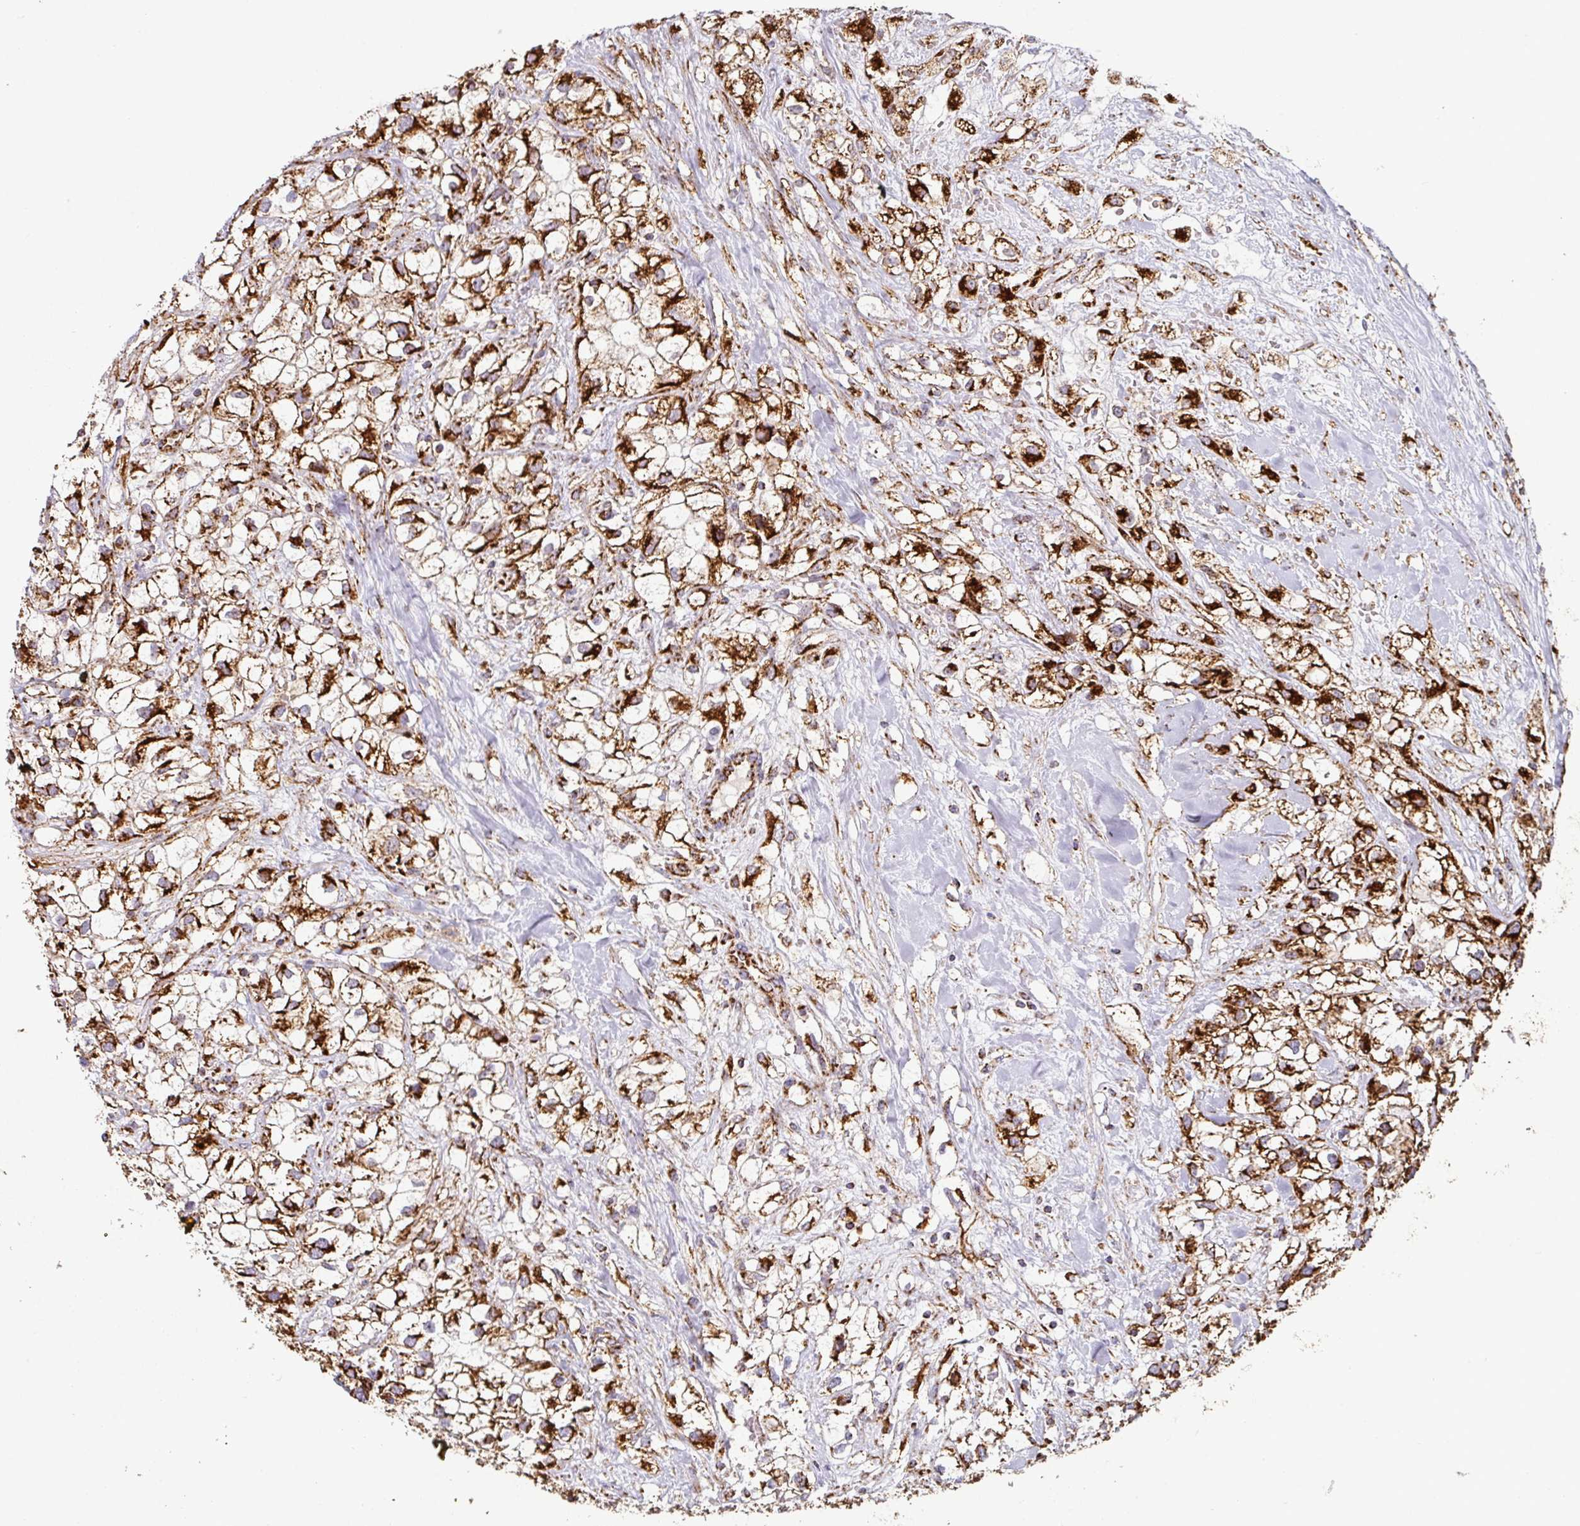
{"staining": {"intensity": "strong", "quantity": ">75%", "location": "cytoplasmic/membranous"}, "tissue": "renal cancer", "cell_type": "Tumor cells", "image_type": "cancer", "snomed": [{"axis": "morphology", "description": "Adenocarcinoma, NOS"}, {"axis": "topography", "description": "Kidney"}], "caption": "This is an image of immunohistochemistry staining of renal adenocarcinoma, which shows strong positivity in the cytoplasmic/membranous of tumor cells.", "gene": "TRAP1", "patient": {"sex": "male", "age": 59}}